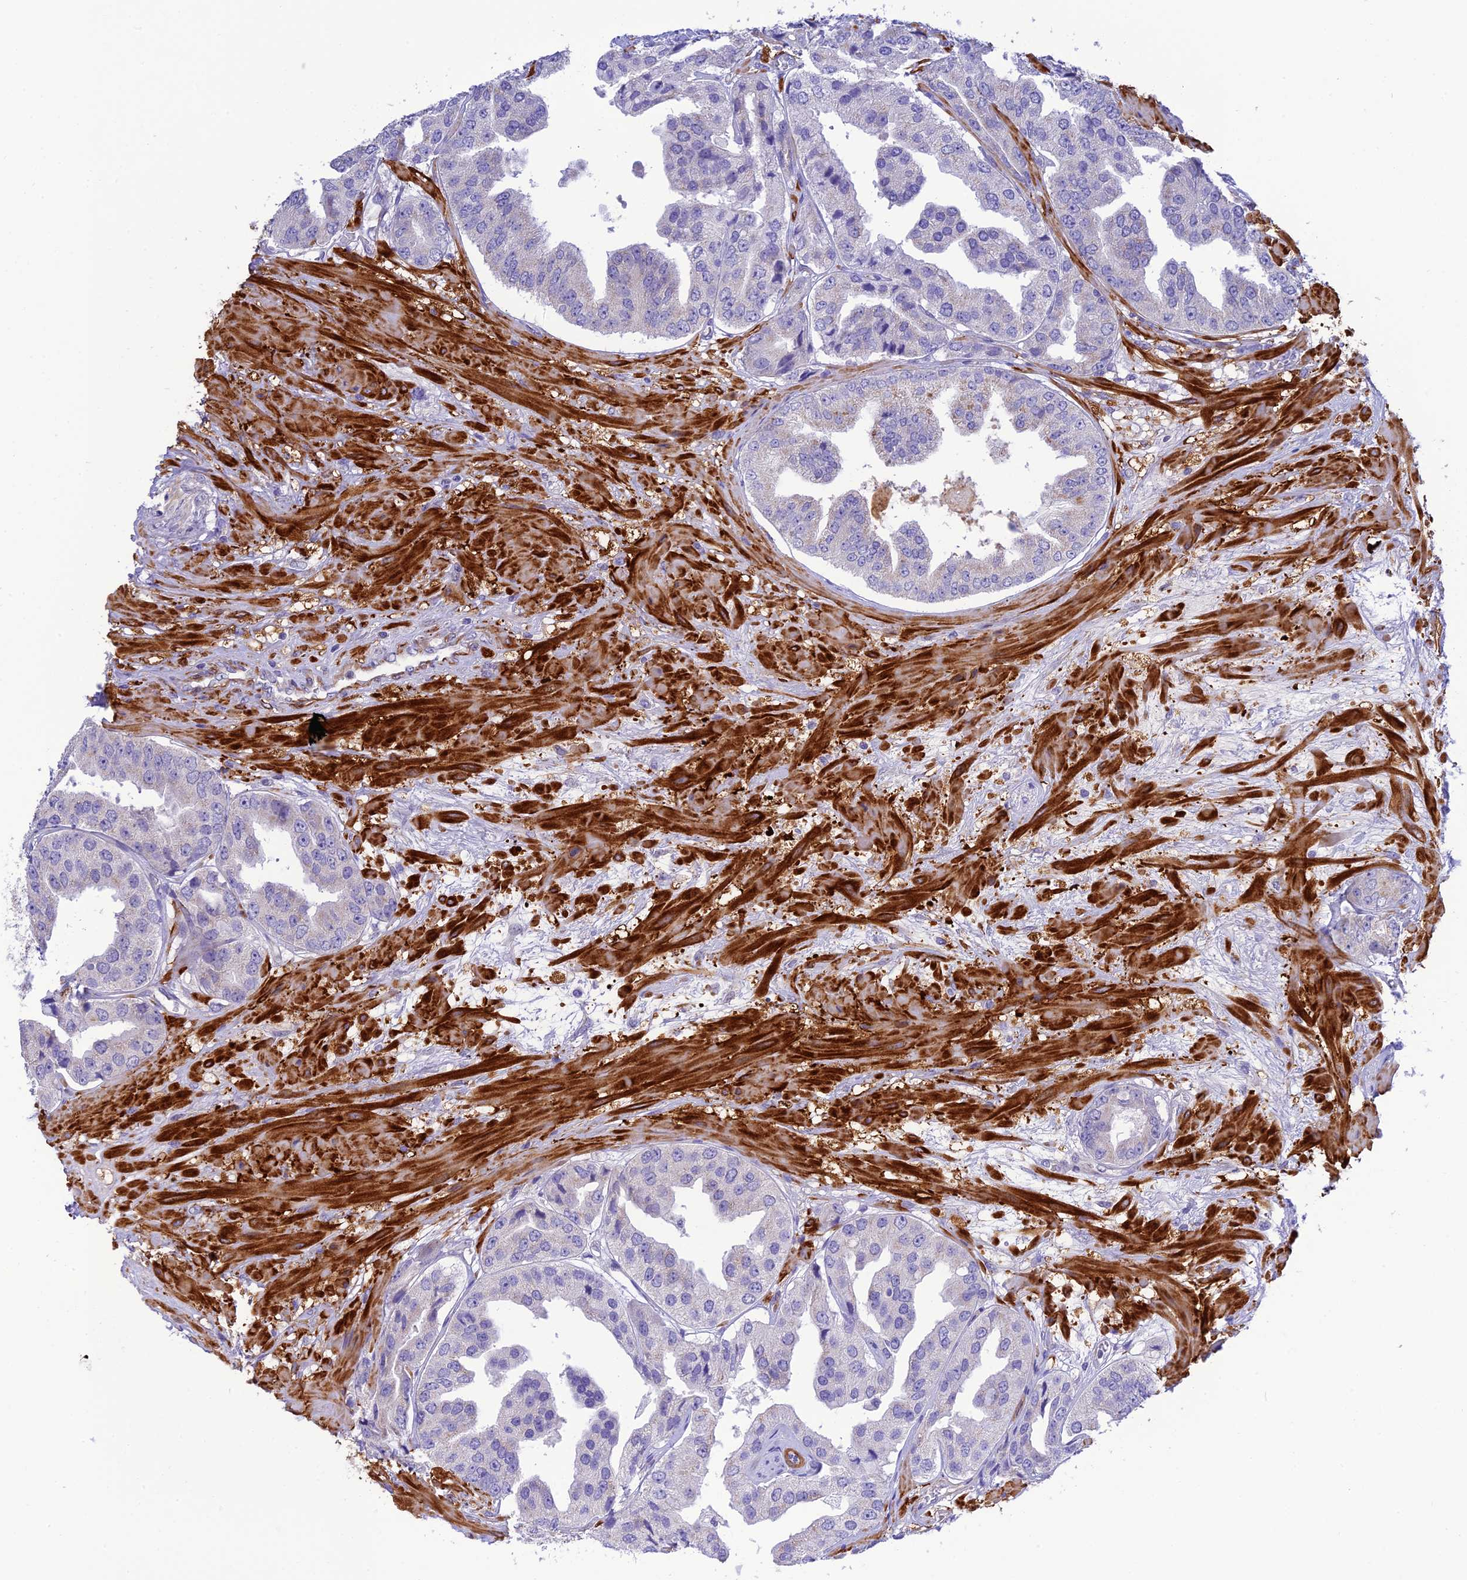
{"staining": {"intensity": "negative", "quantity": "none", "location": "none"}, "tissue": "prostate cancer", "cell_type": "Tumor cells", "image_type": "cancer", "snomed": [{"axis": "morphology", "description": "Adenocarcinoma, High grade"}, {"axis": "topography", "description": "Prostate"}], "caption": "Image shows no significant protein expression in tumor cells of prostate cancer. (DAB immunohistochemistry, high magnification).", "gene": "ZDHHC16", "patient": {"sex": "male", "age": 63}}